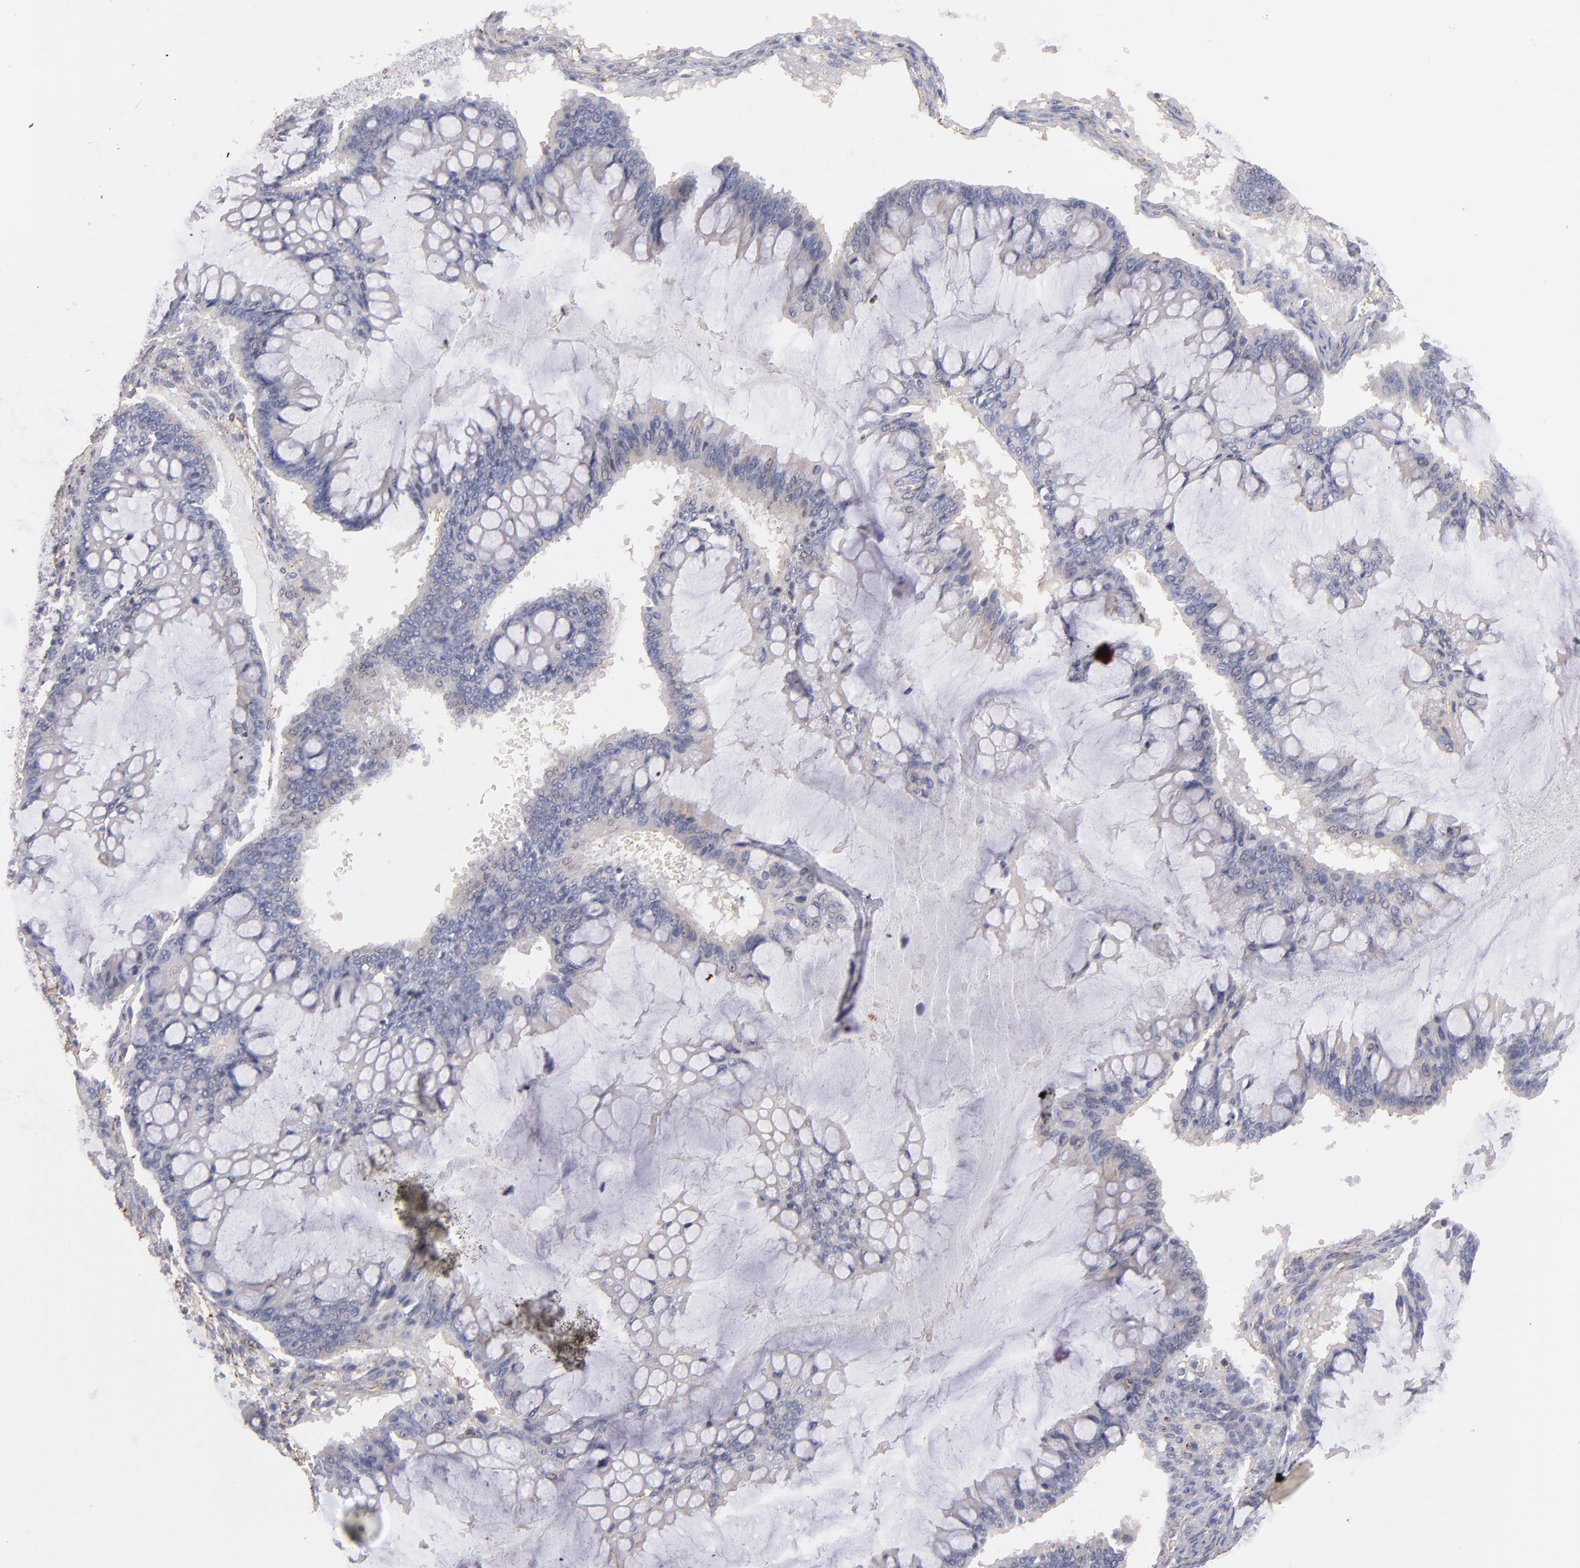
{"staining": {"intensity": "negative", "quantity": "none", "location": "none"}, "tissue": "ovarian cancer", "cell_type": "Tumor cells", "image_type": "cancer", "snomed": [{"axis": "morphology", "description": "Cystadenocarcinoma, mucinous, NOS"}, {"axis": "topography", "description": "Ovary"}], "caption": "The image exhibits no staining of tumor cells in ovarian cancer. (DAB immunohistochemistry (IHC) with hematoxylin counter stain).", "gene": "ABCB1", "patient": {"sex": "female", "age": 73}}